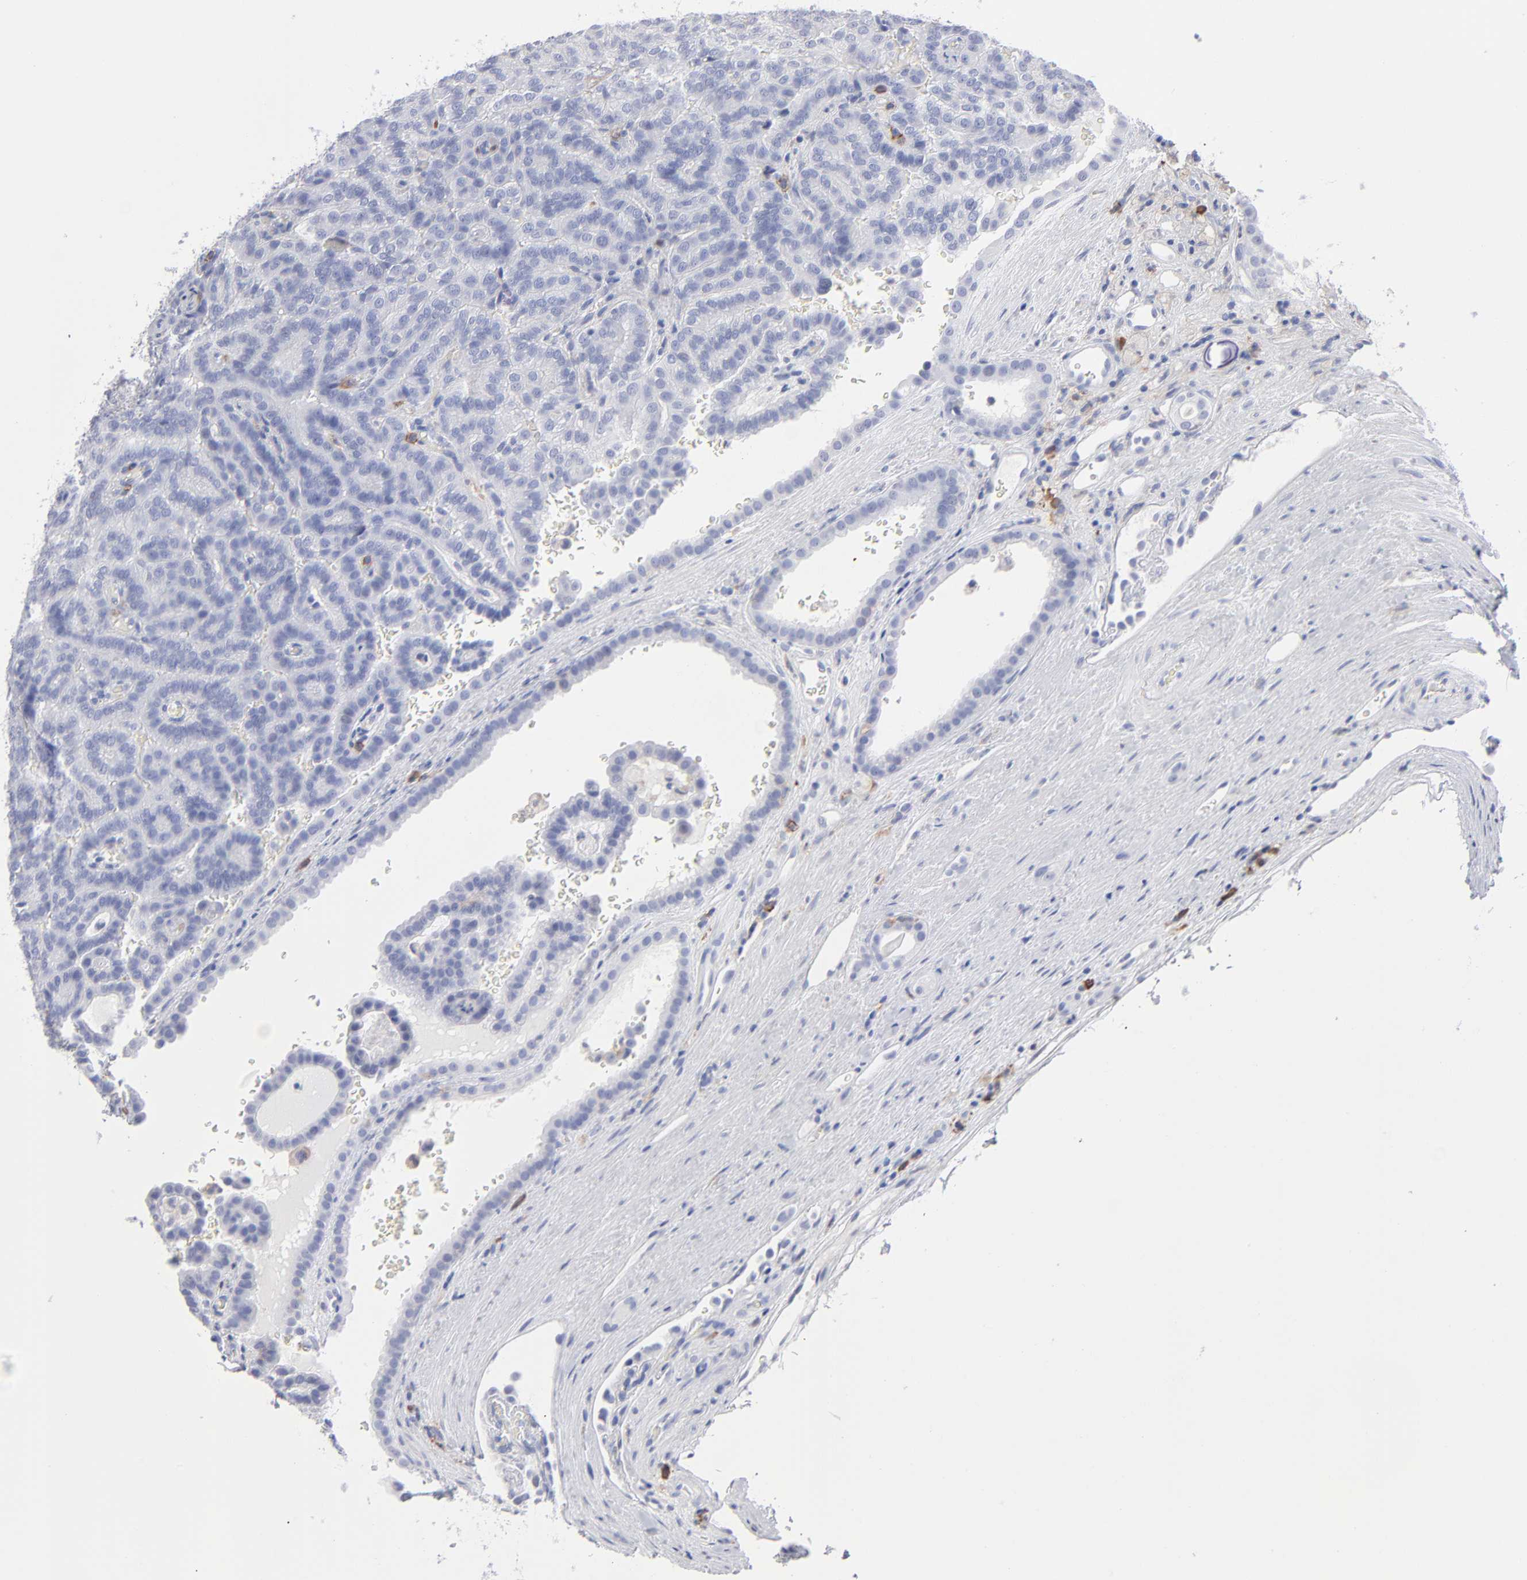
{"staining": {"intensity": "negative", "quantity": "none", "location": "none"}, "tissue": "renal cancer", "cell_type": "Tumor cells", "image_type": "cancer", "snomed": [{"axis": "morphology", "description": "Adenocarcinoma, NOS"}, {"axis": "topography", "description": "Kidney"}], "caption": "Immunohistochemistry (IHC) image of renal cancer (adenocarcinoma) stained for a protein (brown), which reveals no positivity in tumor cells. (DAB immunohistochemistry (IHC), high magnification).", "gene": "LAT2", "patient": {"sex": "male", "age": 61}}